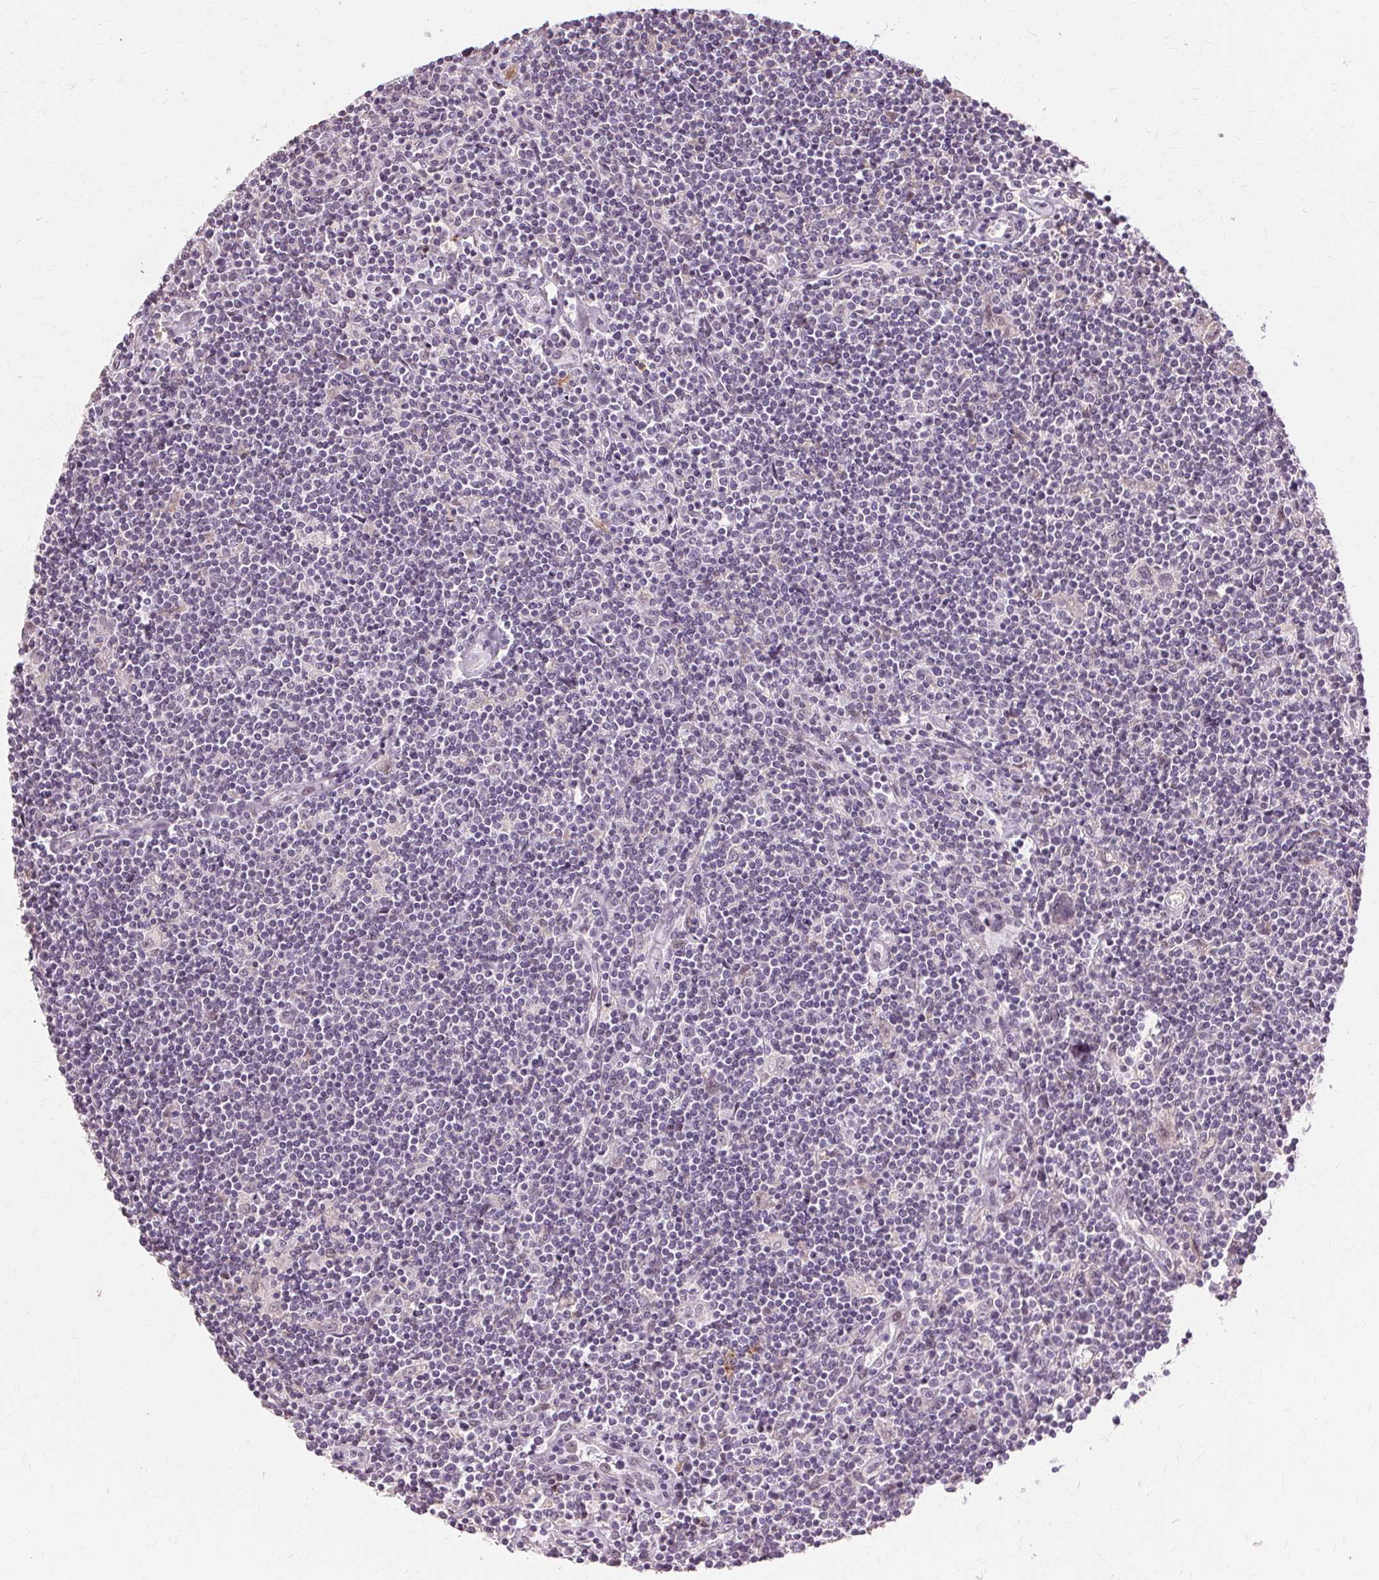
{"staining": {"intensity": "negative", "quantity": "none", "location": "none"}, "tissue": "lymphoma", "cell_type": "Tumor cells", "image_type": "cancer", "snomed": [{"axis": "morphology", "description": "Hodgkin's disease, NOS"}, {"axis": "topography", "description": "Lymph node"}], "caption": "DAB (3,3'-diaminobenzidine) immunohistochemical staining of lymphoma reveals no significant positivity in tumor cells.", "gene": "SIGLEC6", "patient": {"sex": "male", "age": 40}}